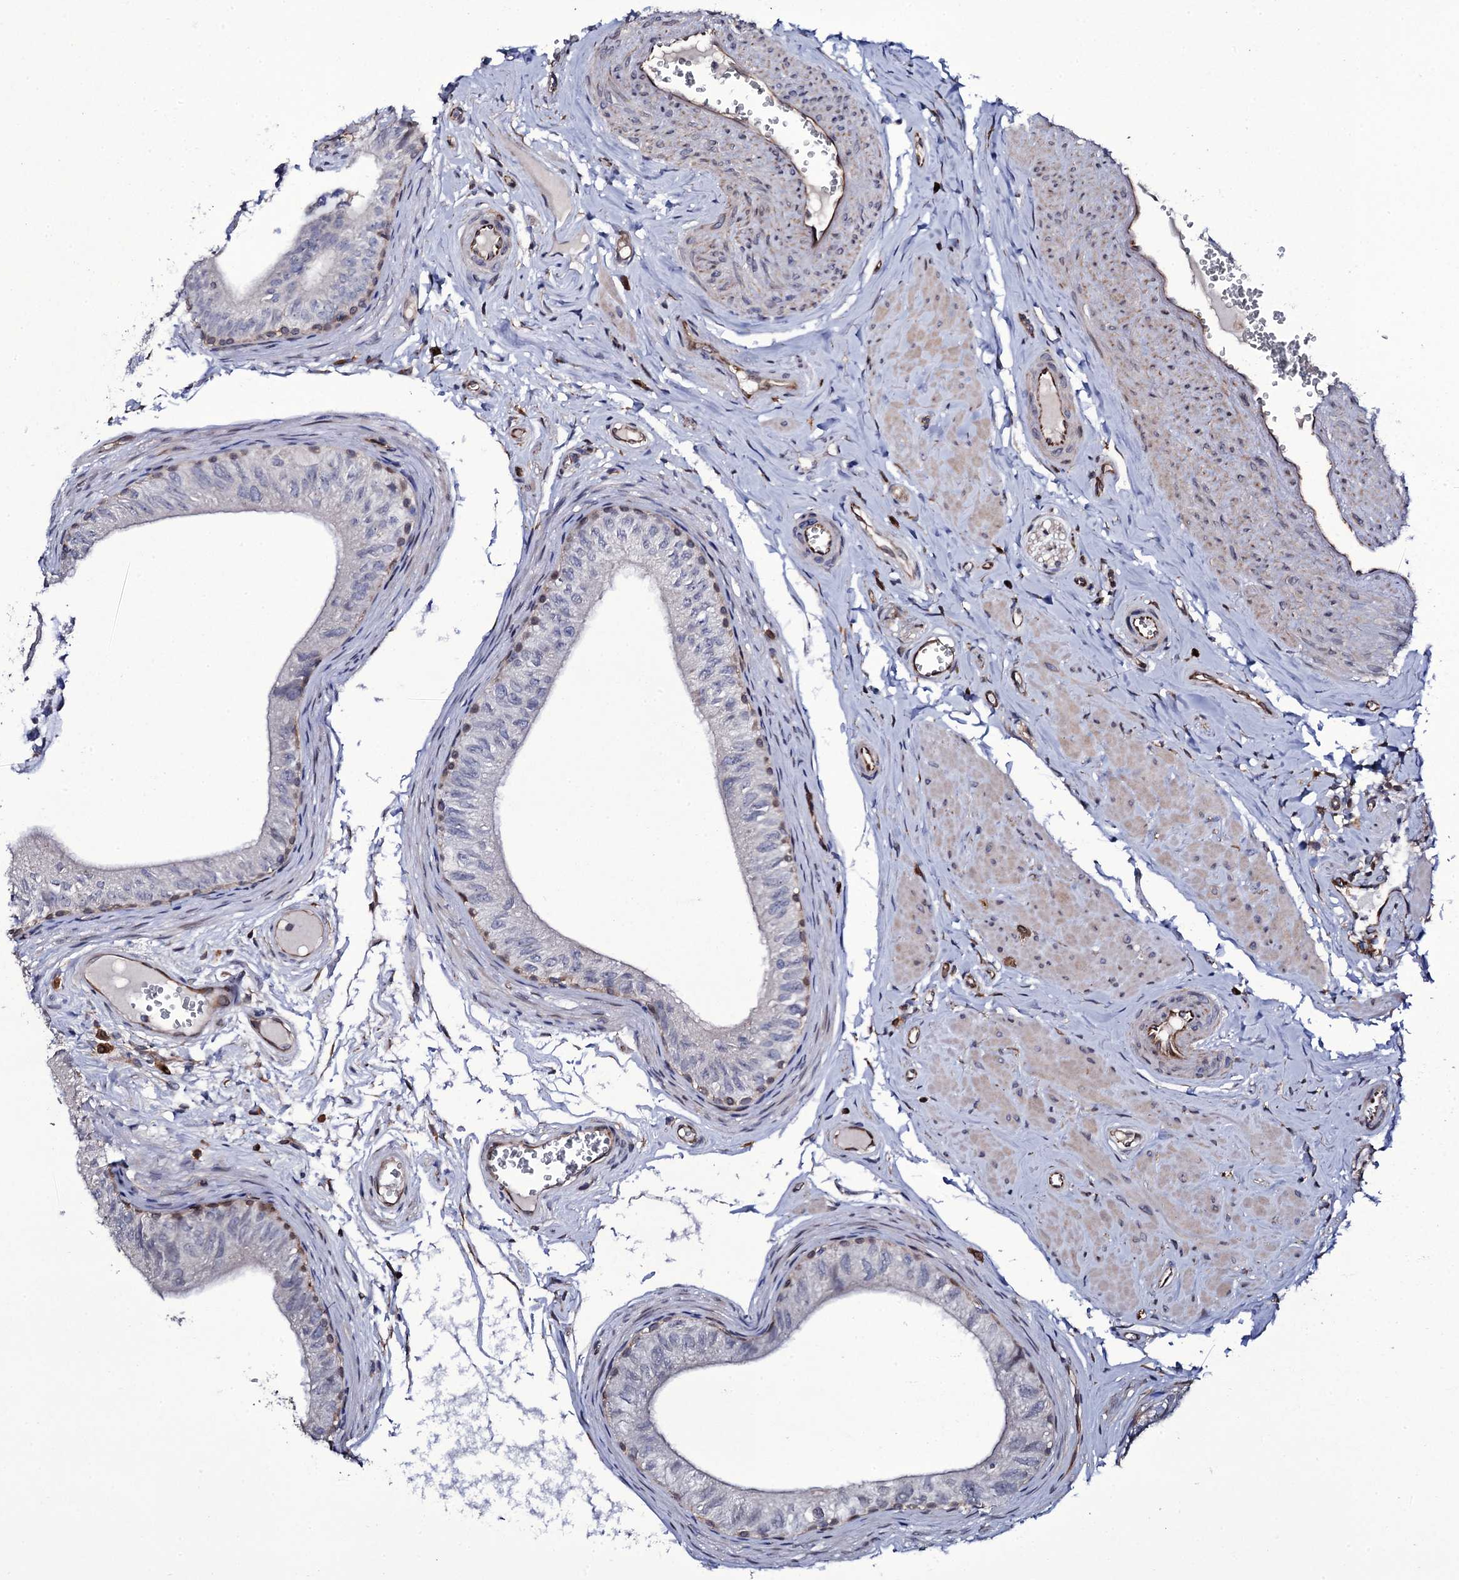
{"staining": {"intensity": "moderate", "quantity": "<25%", "location": "cytoplasmic/membranous"}, "tissue": "epididymis", "cell_type": "Glandular cells", "image_type": "normal", "snomed": [{"axis": "morphology", "description": "Normal tissue, NOS"}, {"axis": "topography", "description": "Epididymis"}], "caption": "Immunohistochemistry image of benign human epididymis stained for a protein (brown), which displays low levels of moderate cytoplasmic/membranous staining in about <25% of glandular cells.", "gene": "TTC23", "patient": {"sex": "male", "age": 42}}